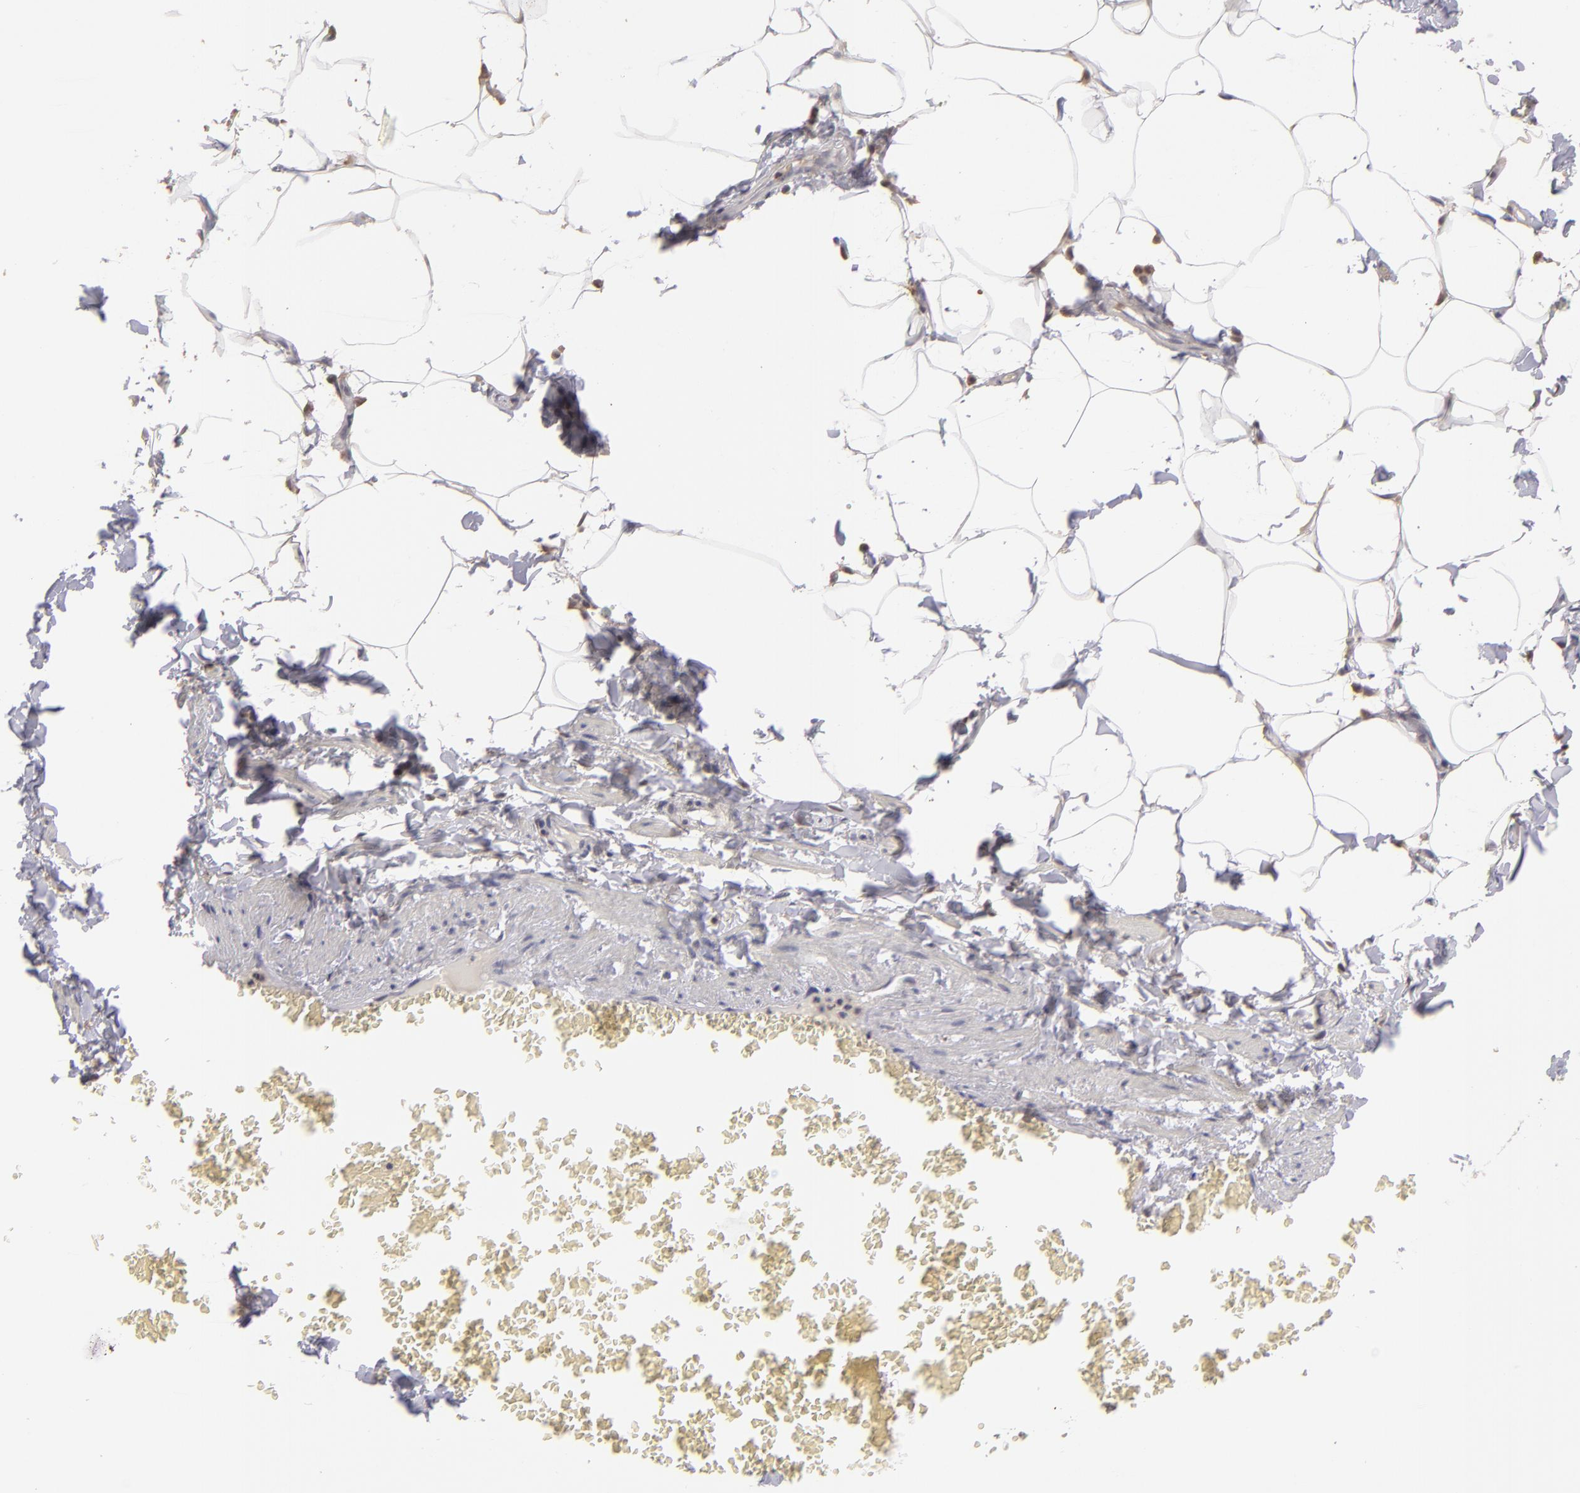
{"staining": {"intensity": "negative", "quantity": "none", "location": "none"}, "tissue": "adipose tissue", "cell_type": "Adipocytes", "image_type": "normal", "snomed": [{"axis": "morphology", "description": "Normal tissue, NOS"}, {"axis": "topography", "description": "Vascular tissue"}], "caption": "Adipose tissue stained for a protein using immunohistochemistry exhibits no staining adipocytes.", "gene": "S100A2", "patient": {"sex": "male", "age": 41}}